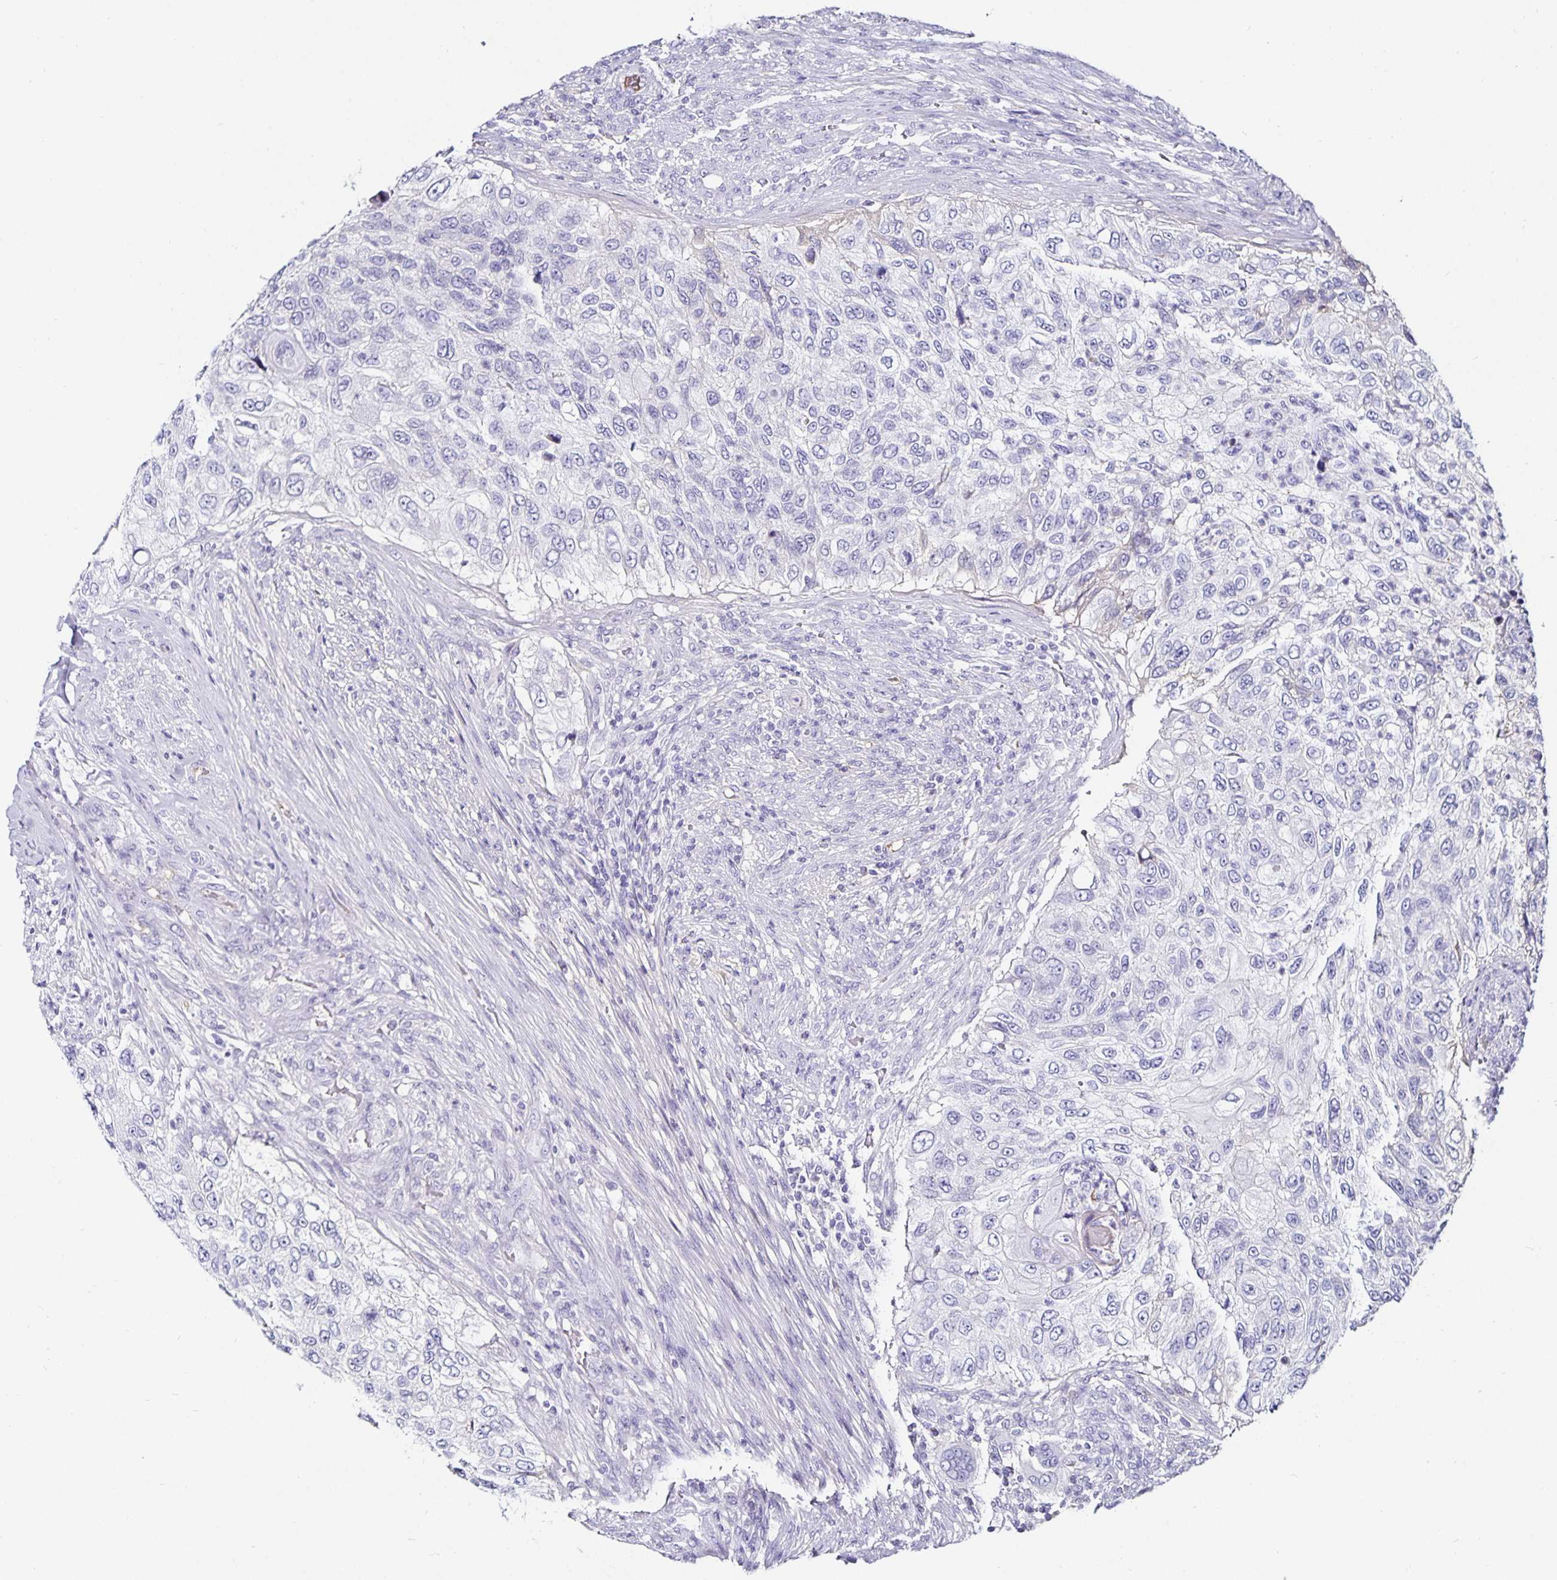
{"staining": {"intensity": "negative", "quantity": "none", "location": "none"}, "tissue": "urothelial cancer", "cell_type": "Tumor cells", "image_type": "cancer", "snomed": [{"axis": "morphology", "description": "Urothelial carcinoma, High grade"}, {"axis": "topography", "description": "Urinary bladder"}], "caption": "Tumor cells show no significant expression in urothelial carcinoma (high-grade).", "gene": "TTR", "patient": {"sex": "female", "age": 60}}